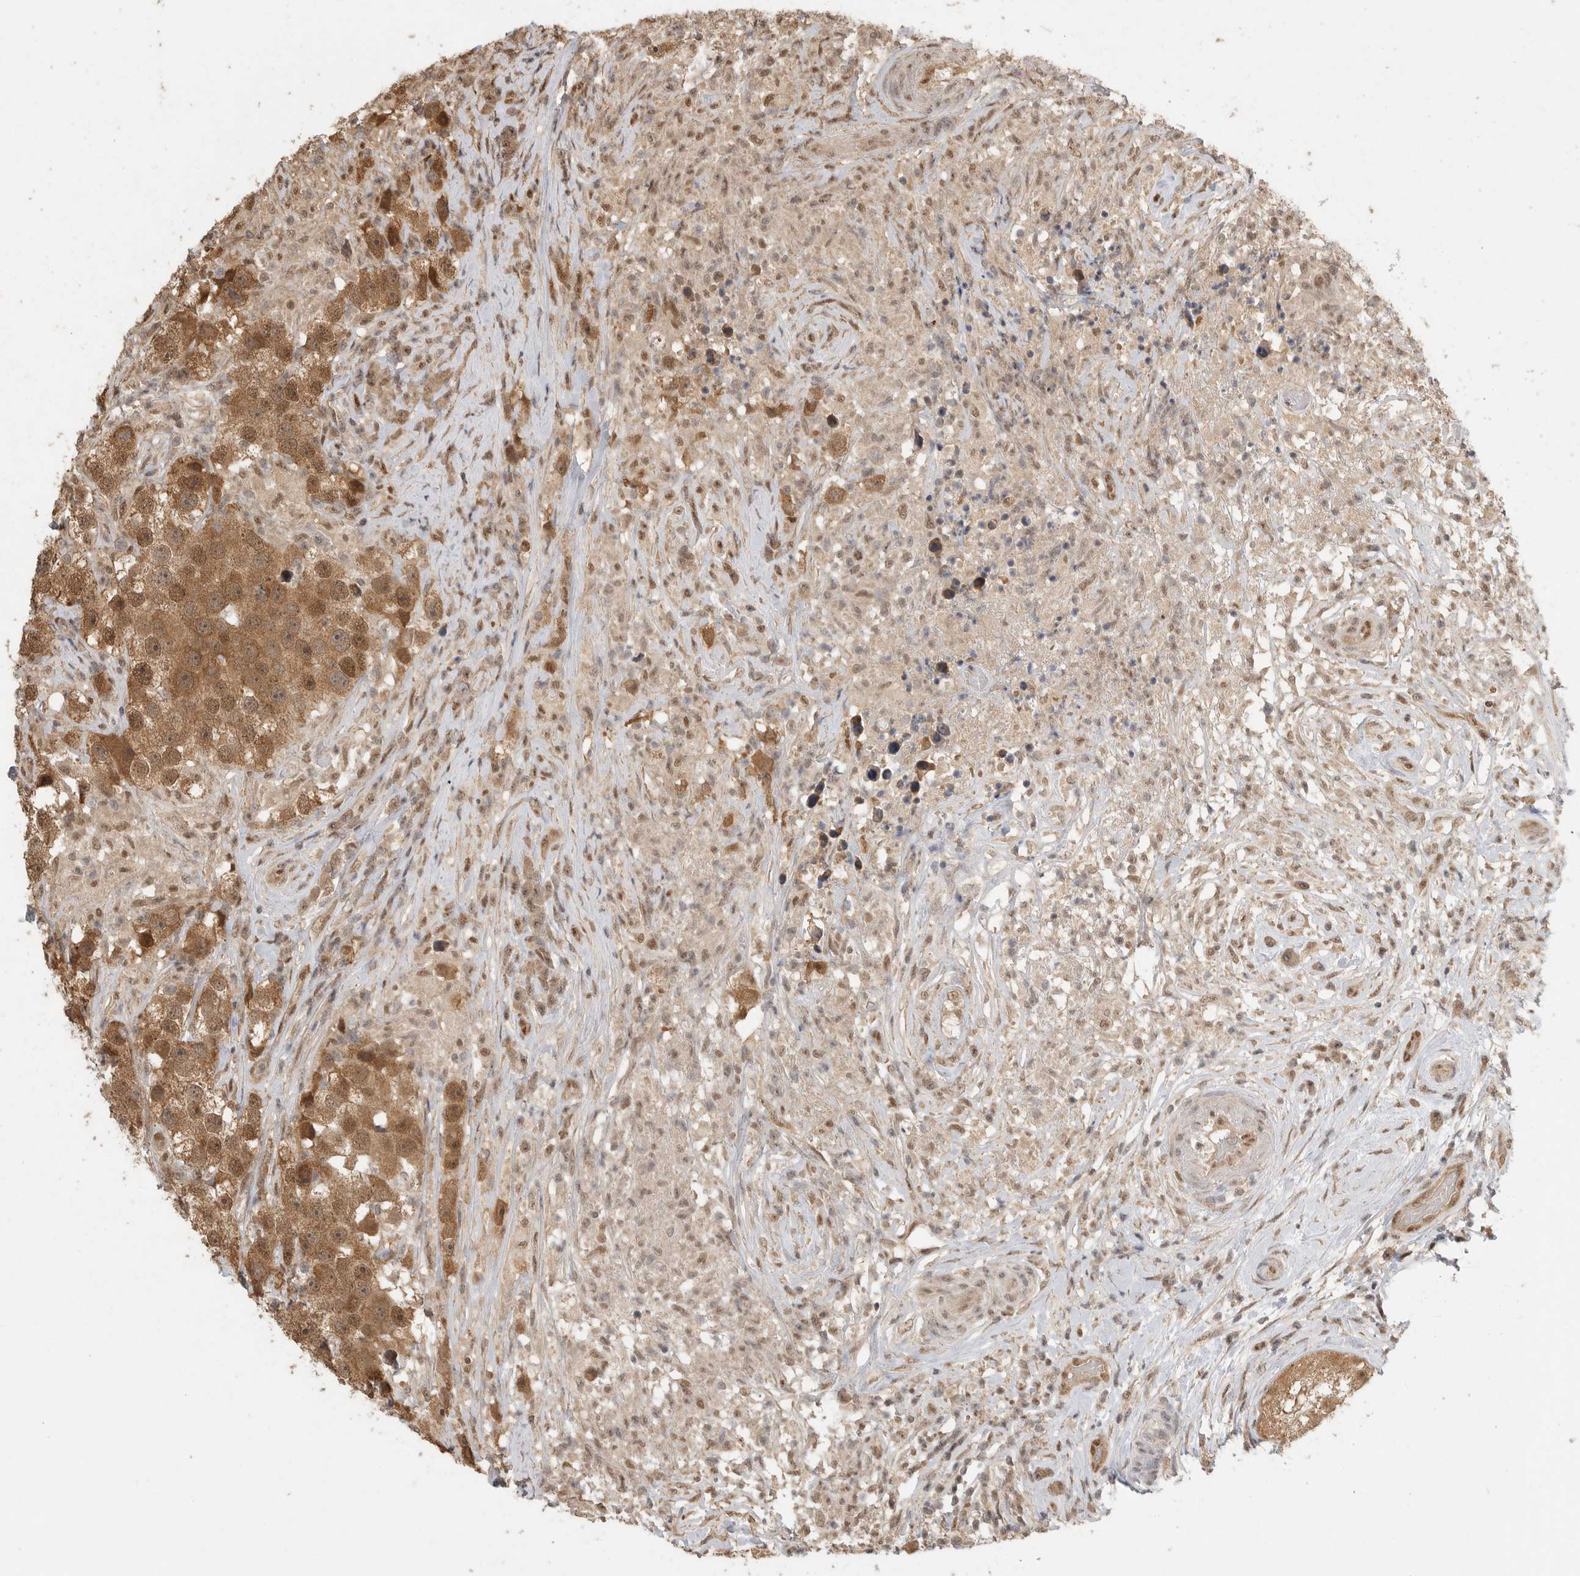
{"staining": {"intensity": "moderate", "quantity": ">75%", "location": "cytoplasmic/membranous,nuclear"}, "tissue": "testis cancer", "cell_type": "Tumor cells", "image_type": "cancer", "snomed": [{"axis": "morphology", "description": "Seminoma, NOS"}, {"axis": "topography", "description": "Testis"}], "caption": "Testis seminoma was stained to show a protein in brown. There is medium levels of moderate cytoplasmic/membranous and nuclear positivity in approximately >75% of tumor cells.", "gene": "DFFA", "patient": {"sex": "male", "age": 49}}